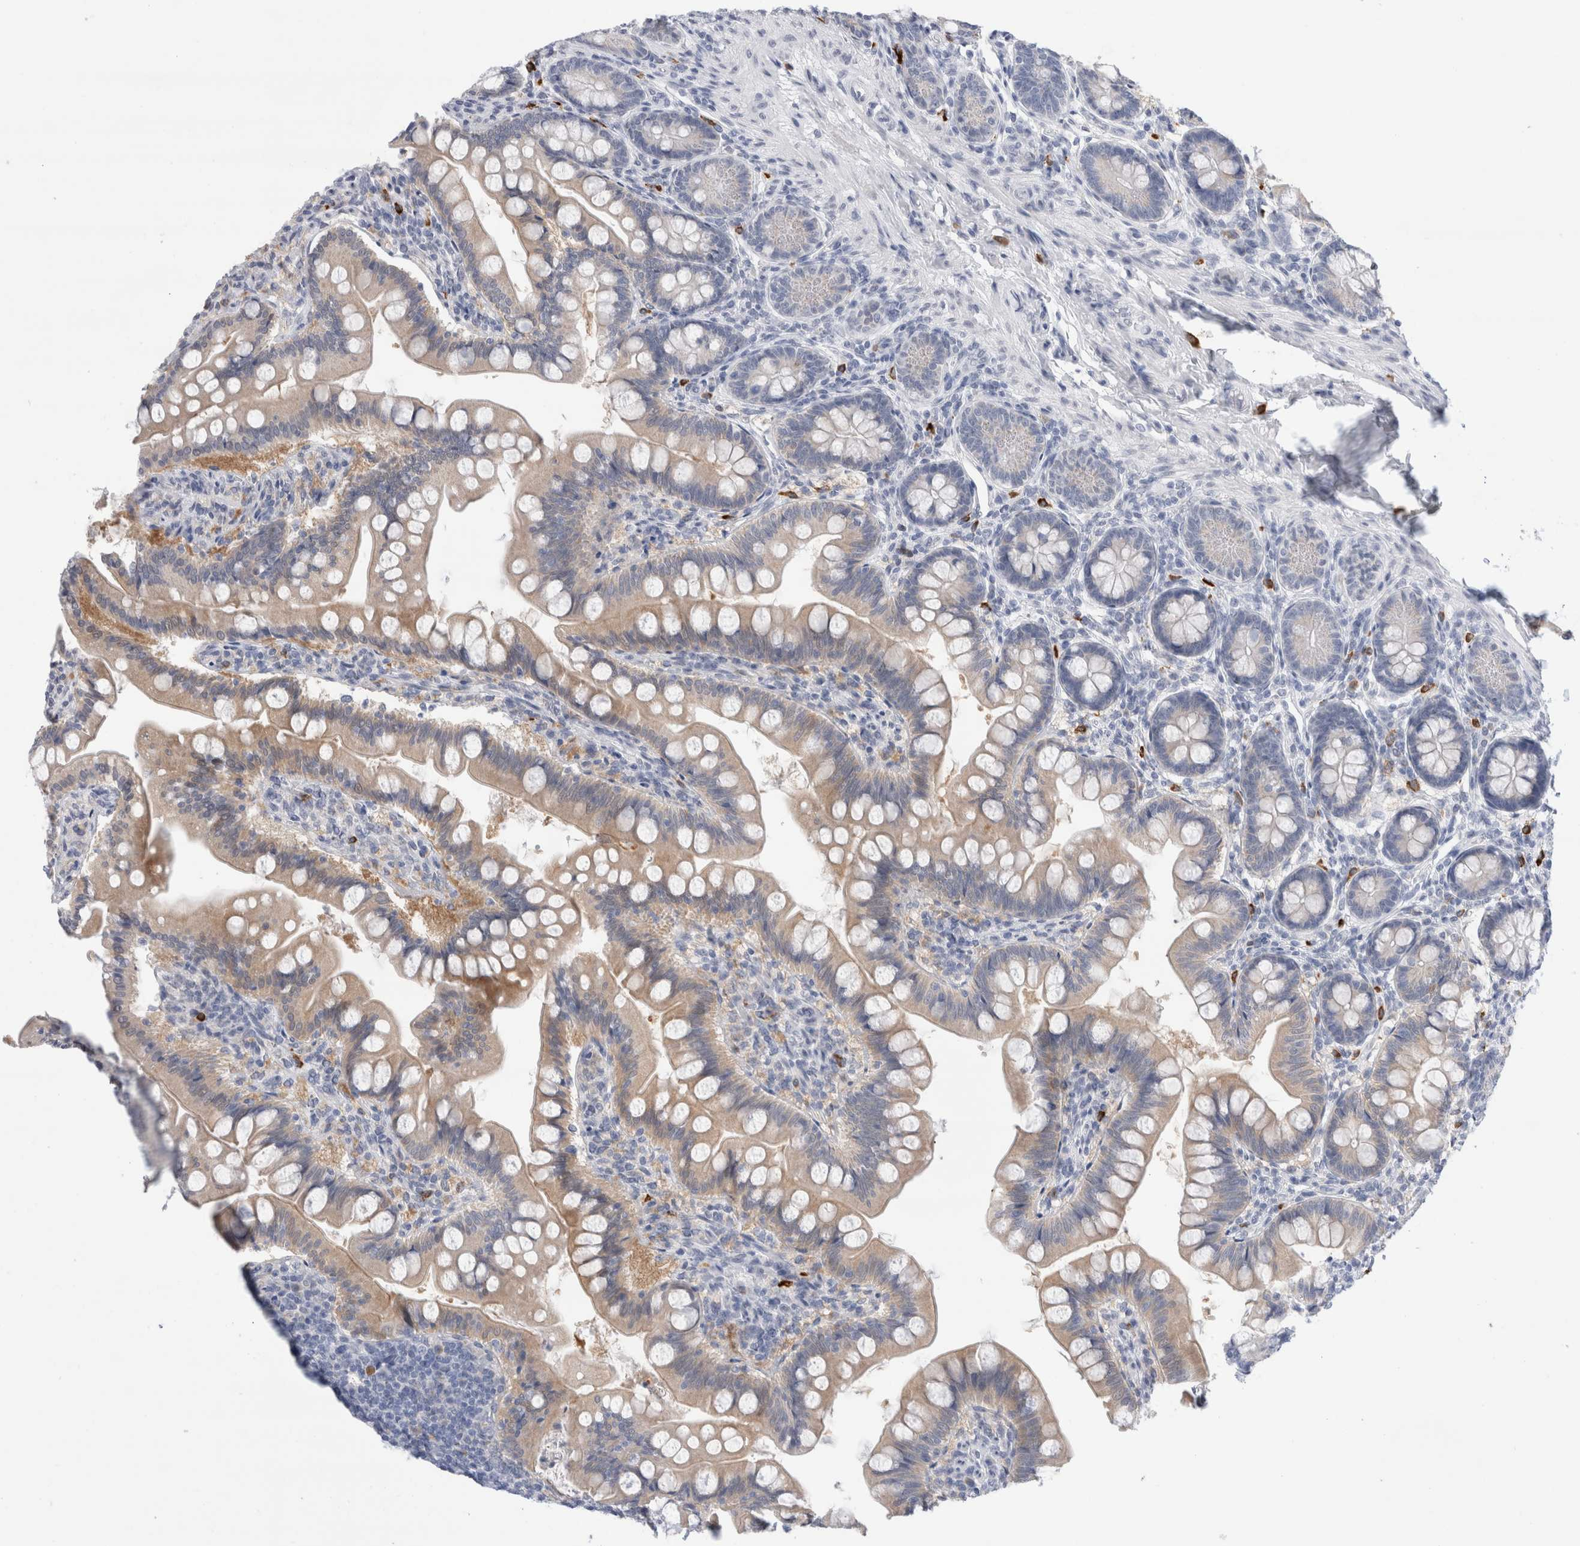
{"staining": {"intensity": "moderate", "quantity": "25%-75%", "location": "cytoplasmic/membranous"}, "tissue": "small intestine", "cell_type": "Glandular cells", "image_type": "normal", "snomed": [{"axis": "morphology", "description": "Normal tissue, NOS"}, {"axis": "topography", "description": "Small intestine"}], "caption": "Immunohistochemical staining of normal small intestine exhibits medium levels of moderate cytoplasmic/membranous staining in about 25%-75% of glandular cells.", "gene": "SLC22A12", "patient": {"sex": "male", "age": 7}}